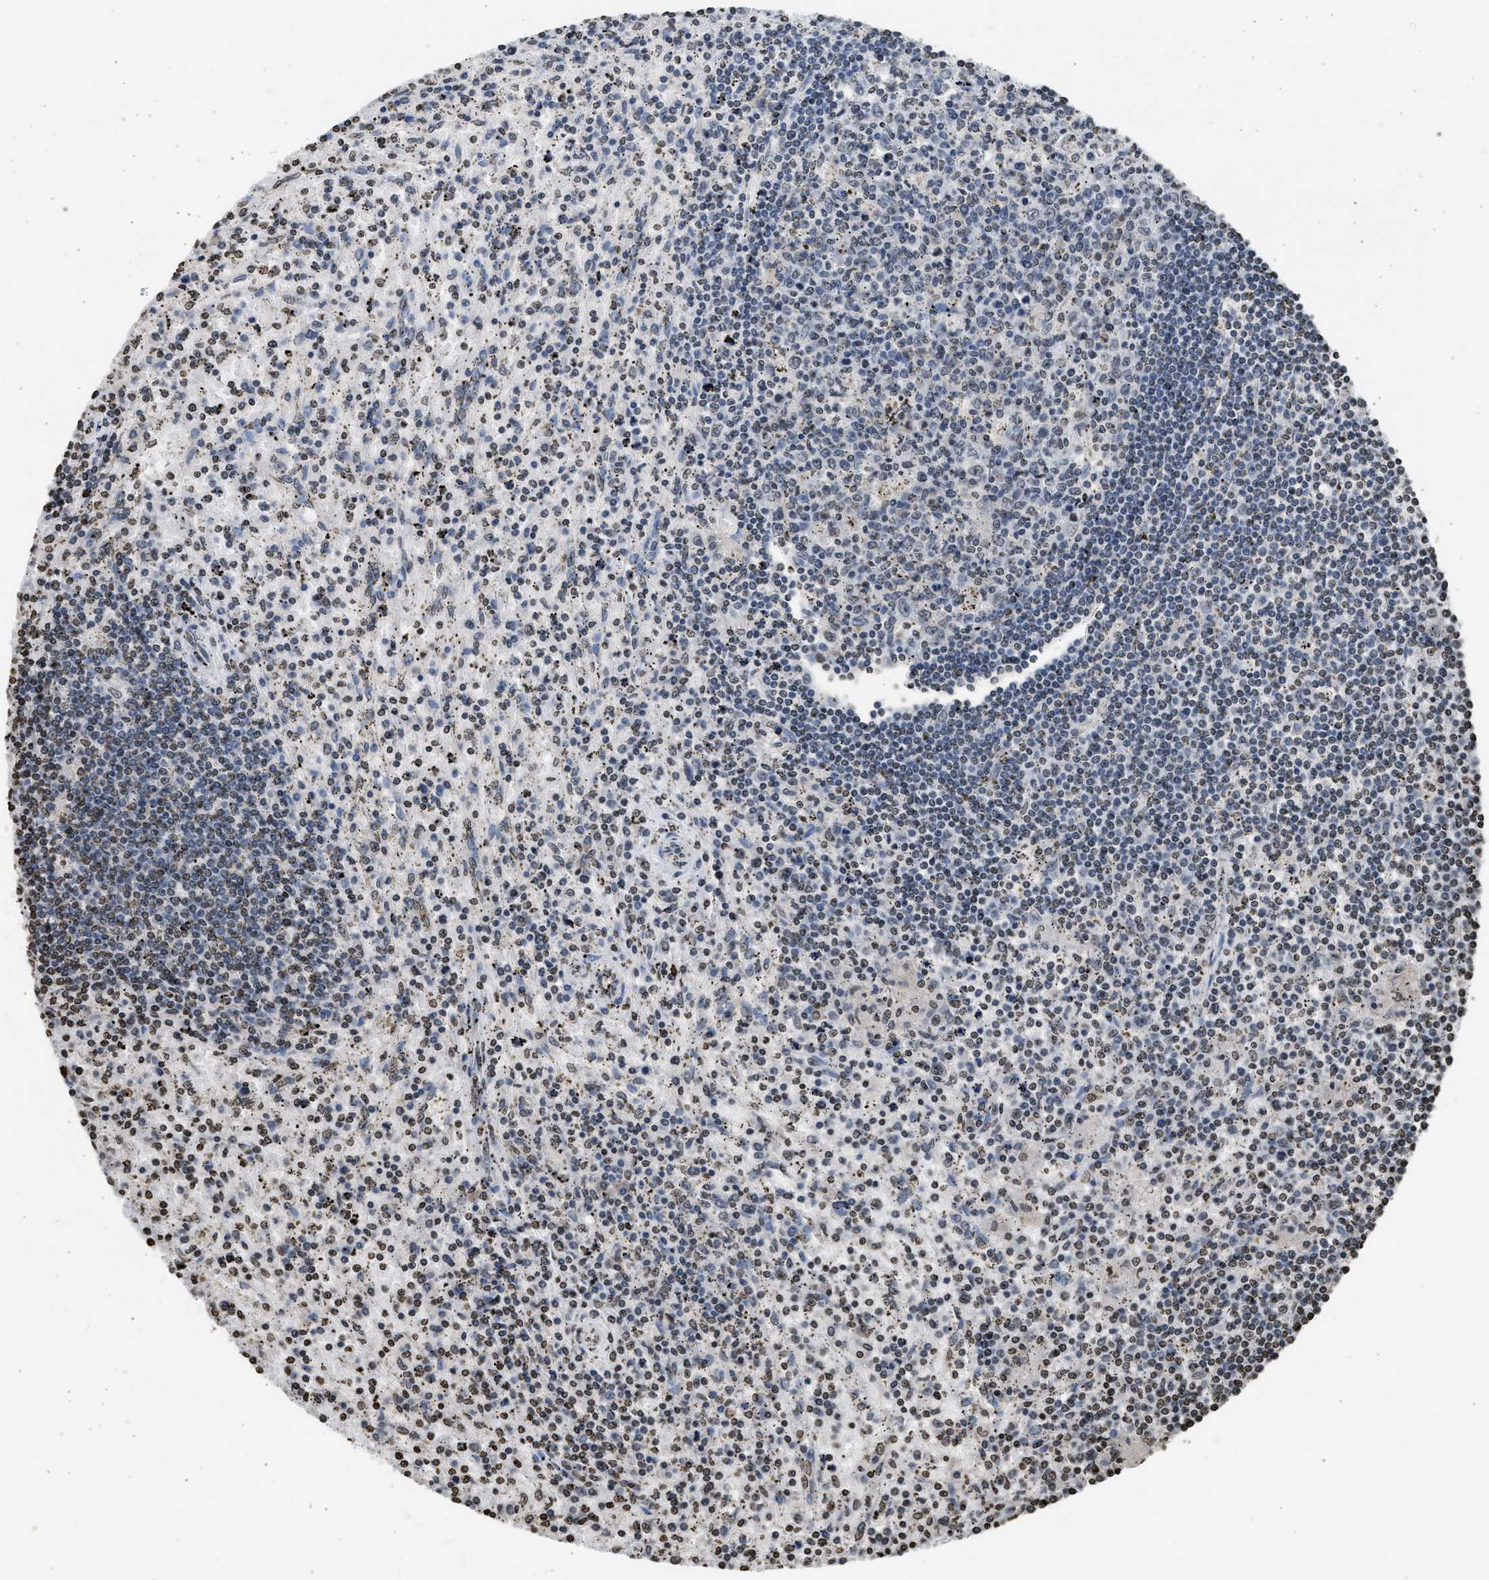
{"staining": {"intensity": "moderate", "quantity": "<25%", "location": "nuclear"}, "tissue": "lymphoma", "cell_type": "Tumor cells", "image_type": "cancer", "snomed": [{"axis": "morphology", "description": "Malignant lymphoma, non-Hodgkin's type, Low grade"}, {"axis": "topography", "description": "Spleen"}], "caption": "Protein analysis of lymphoma tissue reveals moderate nuclear expression in about <25% of tumor cells. The protein is shown in brown color, while the nuclei are stained blue.", "gene": "RRAGC", "patient": {"sex": "male", "age": 76}}